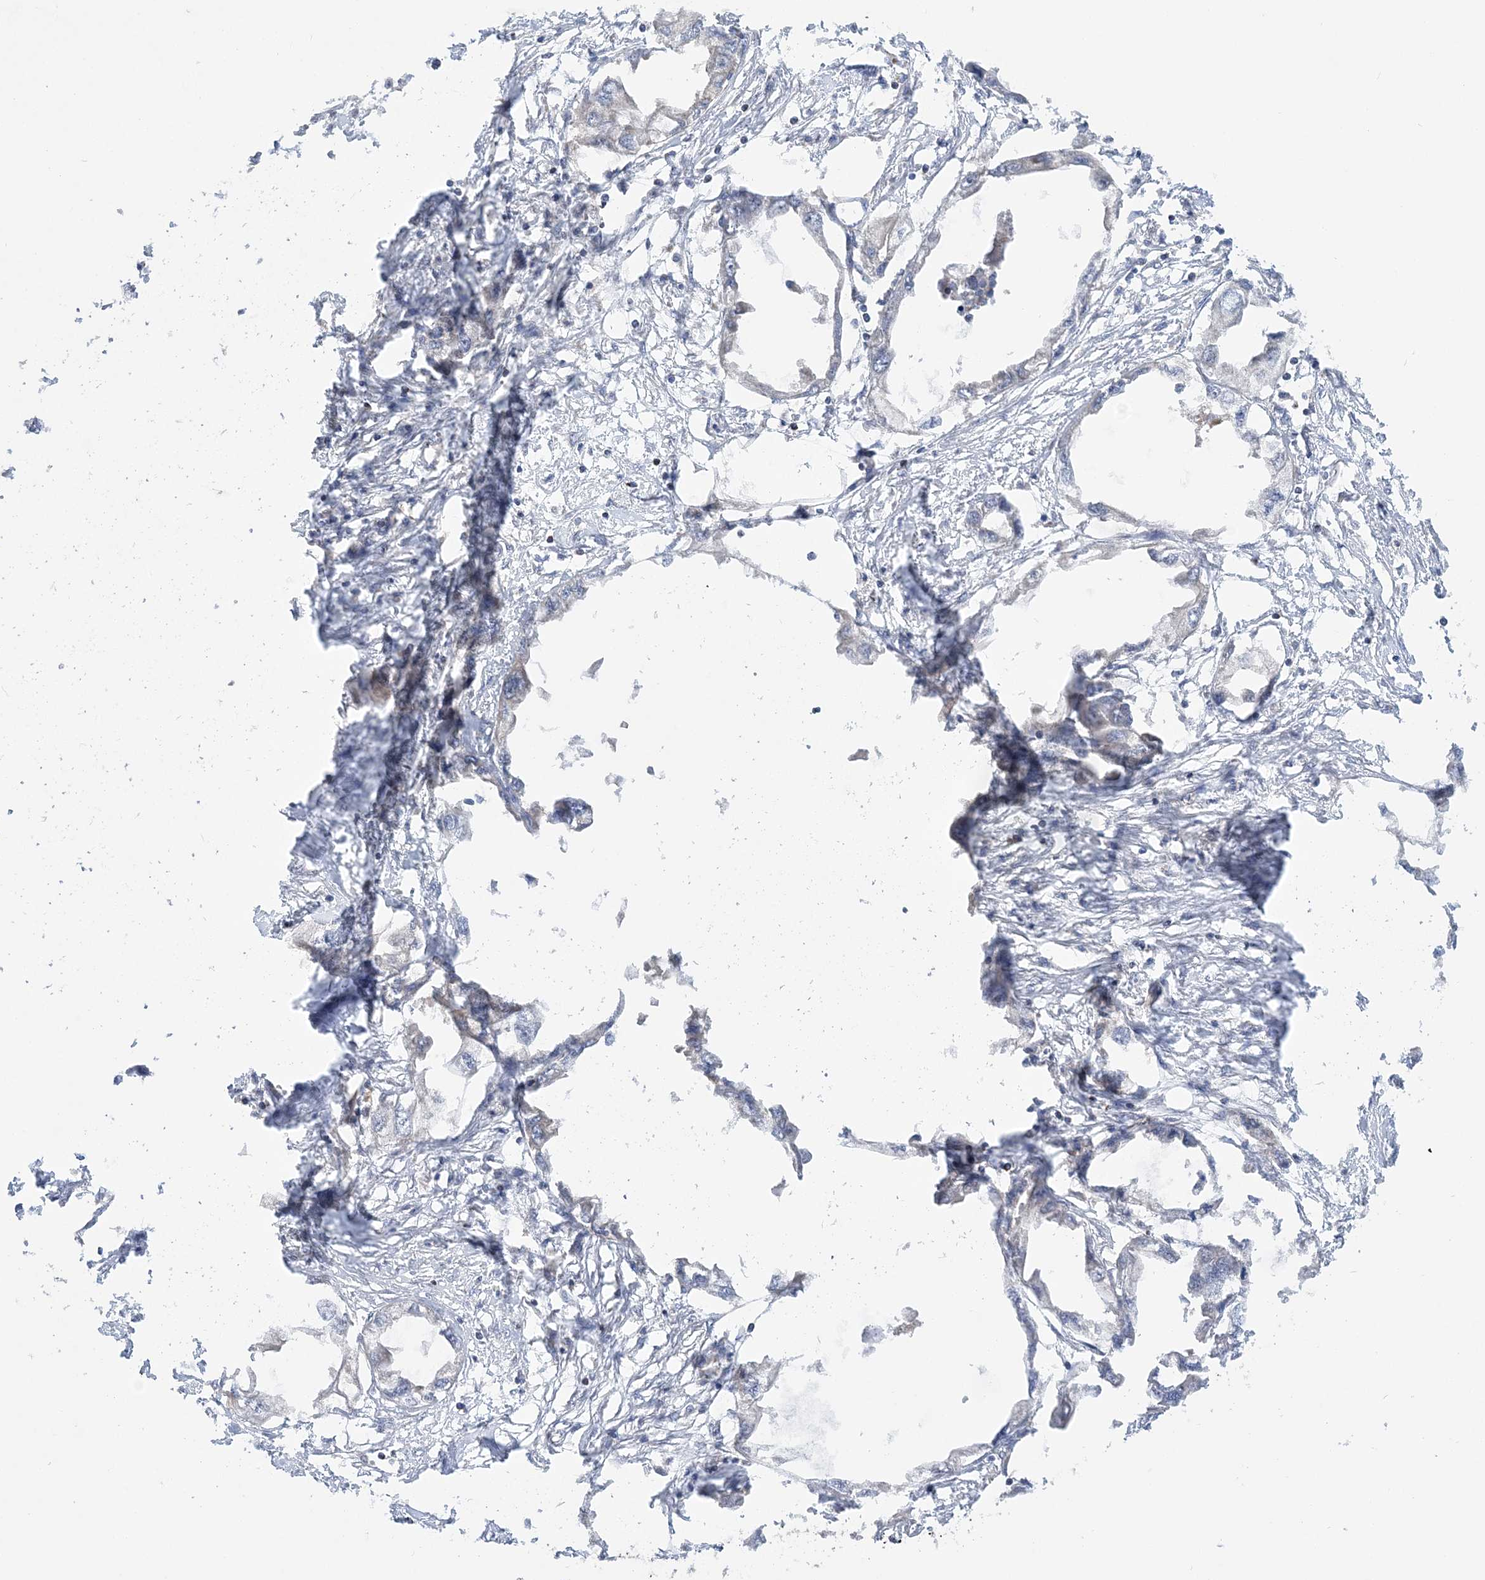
{"staining": {"intensity": "weak", "quantity": "<25%", "location": "cytoplasmic/membranous"}, "tissue": "endometrial cancer", "cell_type": "Tumor cells", "image_type": "cancer", "snomed": [{"axis": "morphology", "description": "Adenocarcinoma, NOS"}, {"axis": "morphology", "description": "Adenocarcinoma, metastatic, NOS"}, {"axis": "topography", "description": "Adipose tissue"}, {"axis": "topography", "description": "Endometrium"}], "caption": "Immunohistochemistry (IHC) histopathology image of human endometrial metastatic adenocarcinoma stained for a protein (brown), which reveals no positivity in tumor cells.", "gene": "MMADHC", "patient": {"sex": "female", "age": 67}}